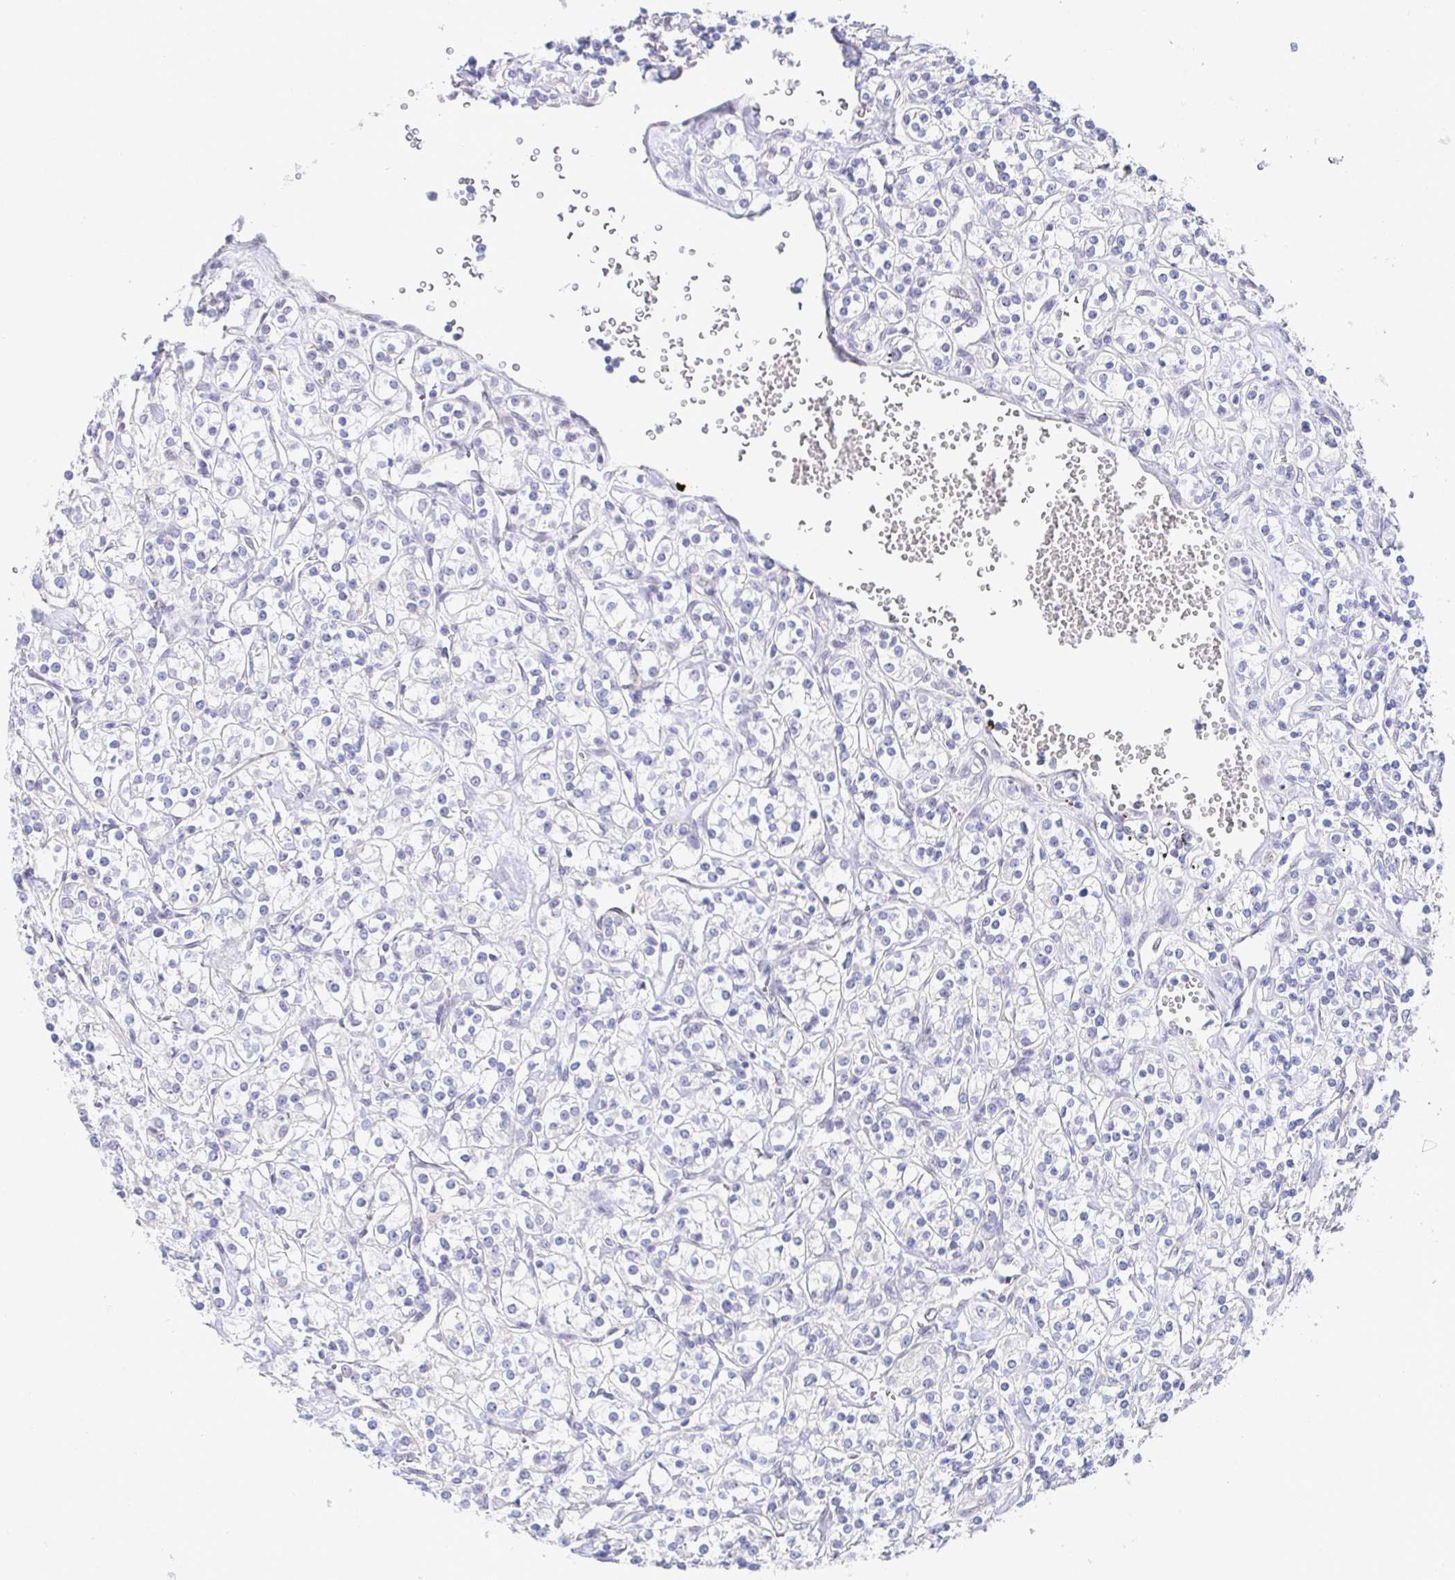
{"staining": {"intensity": "negative", "quantity": "none", "location": "none"}, "tissue": "renal cancer", "cell_type": "Tumor cells", "image_type": "cancer", "snomed": [{"axis": "morphology", "description": "Adenocarcinoma, NOS"}, {"axis": "topography", "description": "Kidney"}], "caption": "IHC image of neoplastic tissue: human adenocarcinoma (renal) stained with DAB (3,3'-diaminobenzidine) reveals no significant protein expression in tumor cells. Brightfield microscopy of IHC stained with DAB (brown) and hematoxylin (blue), captured at high magnification.", "gene": "AKAP14", "patient": {"sex": "male", "age": 77}}